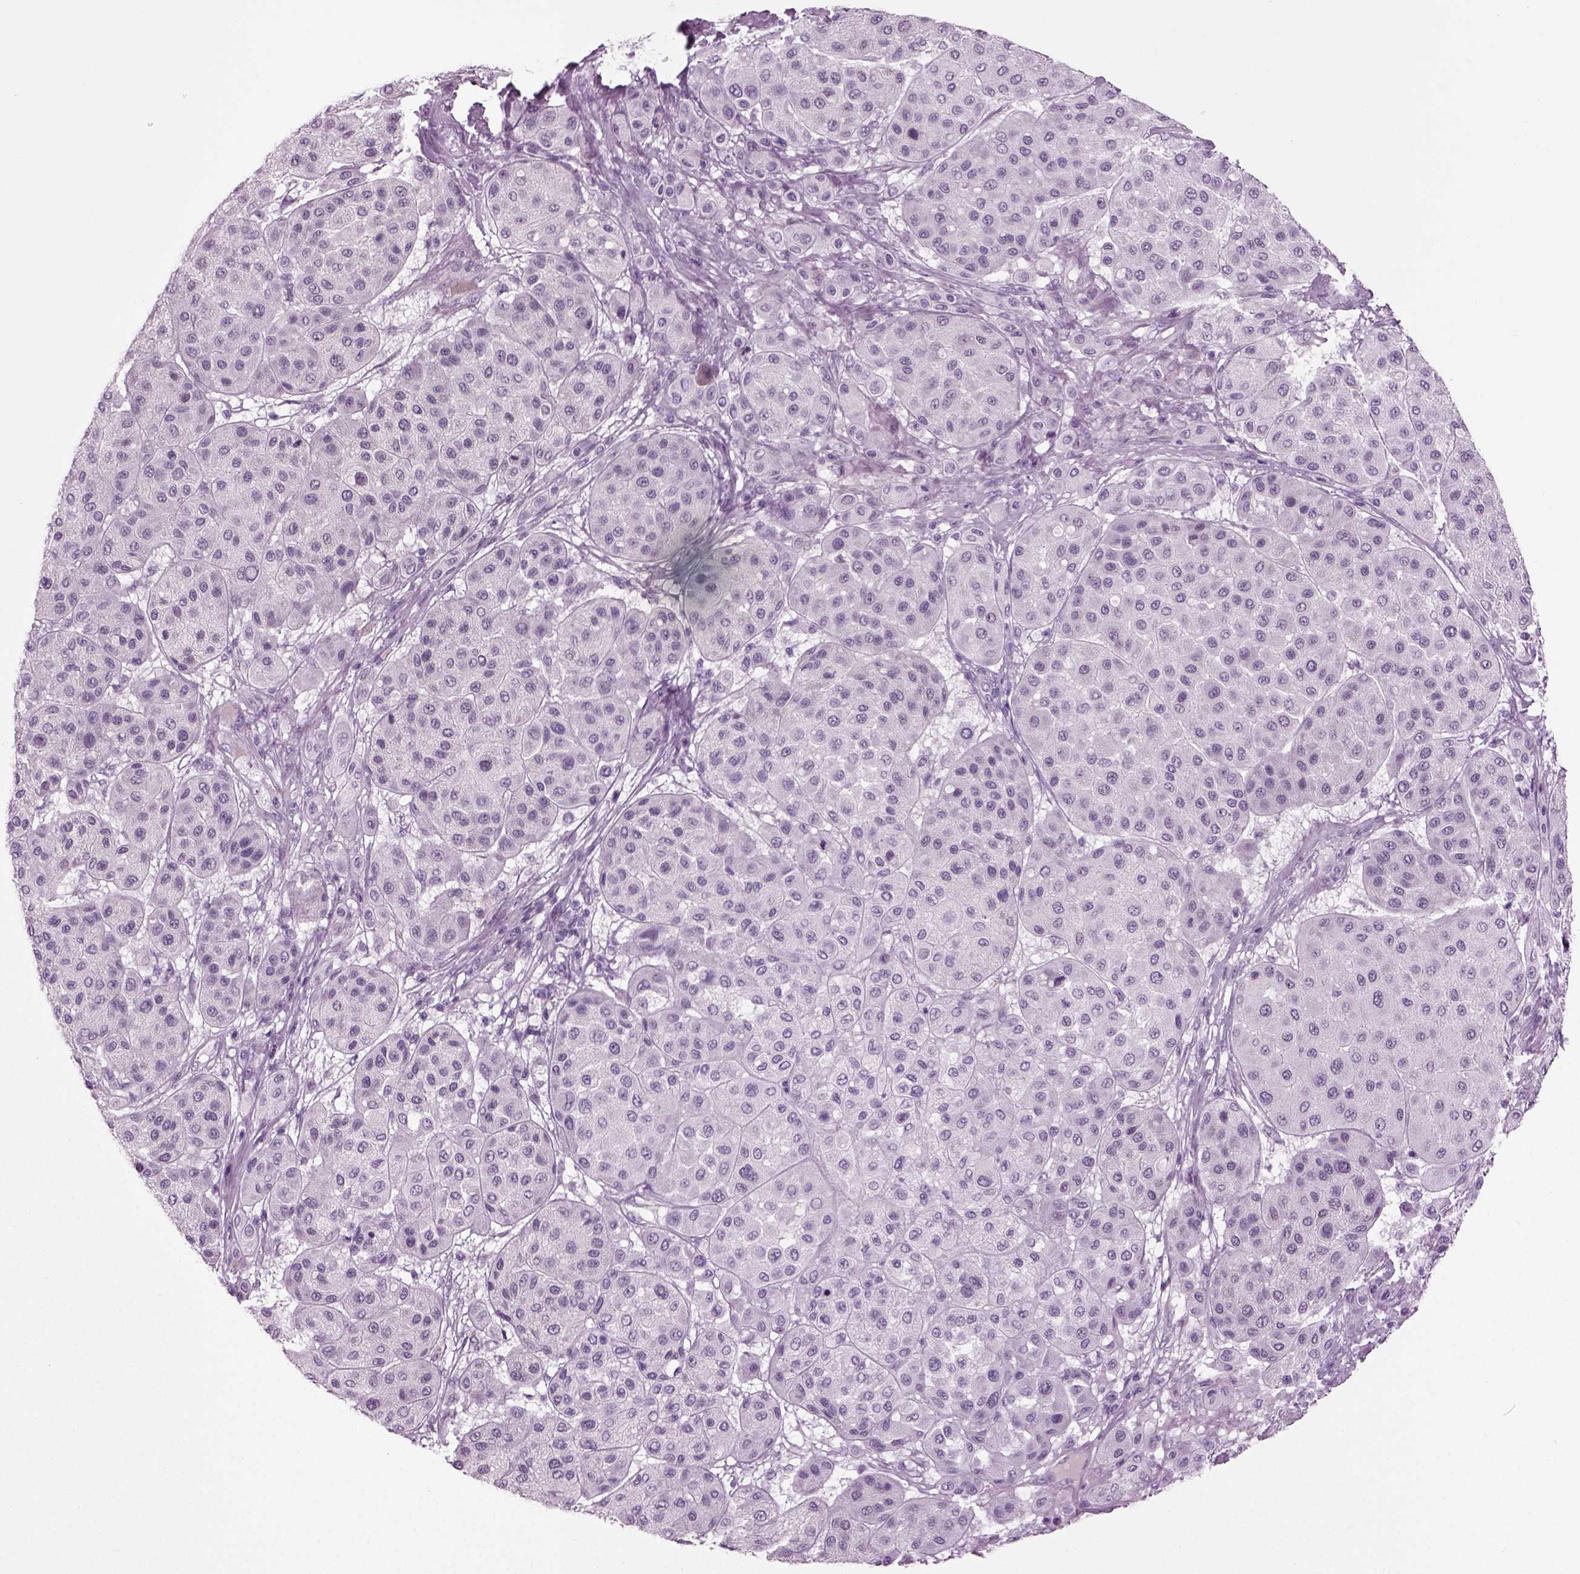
{"staining": {"intensity": "negative", "quantity": "none", "location": "none"}, "tissue": "melanoma", "cell_type": "Tumor cells", "image_type": "cancer", "snomed": [{"axis": "morphology", "description": "Malignant melanoma, Metastatic site"}, {"axis": "topography", "description": "Smooth muscle"}], "caption": "IHC photomicrograph of neoplastic tissue: human malignant melanoma (metastatic site) stained with DAB shows no significant protein expression in tumor cells.", "gene": "PRLH", "patient": {"sex": "male", "age": 41}}